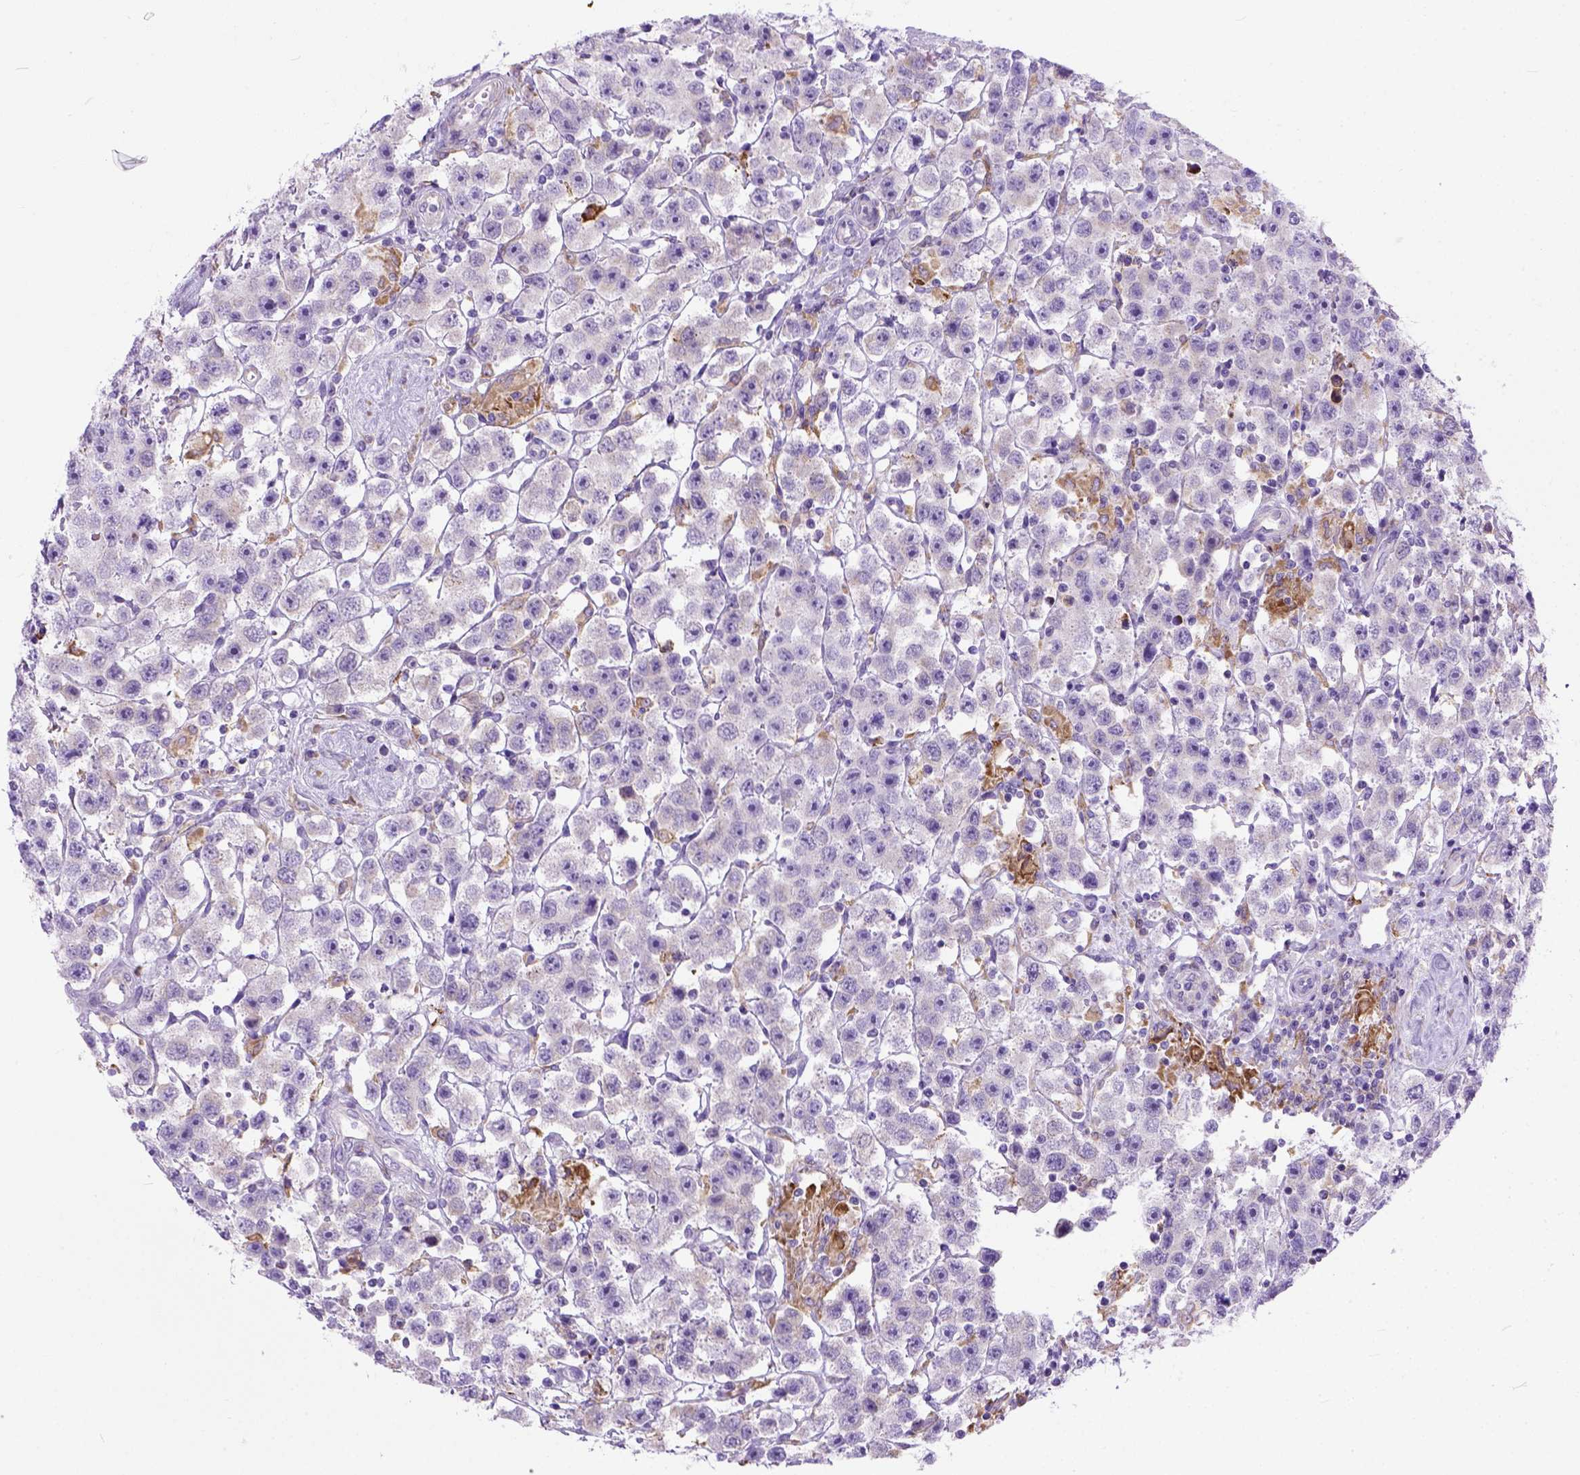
{"staining": {"intensity": "negative", "quantity": "none", "location": "none"}, "tissue": "testis cancer", "cell_type": "Tumor cells", "image_type": "cancer", "snomed": [{"axis": "morphology", "description": "Seminoma, NOS"}, {"axis": "topography", "description": "Testis"}], "caption": "Testis cancer (seminoma) stained for a protein using IHC exhibits no expression tumor cells.", "gene": "PLK4", "patient": {"sex": "male", "age": 45}}